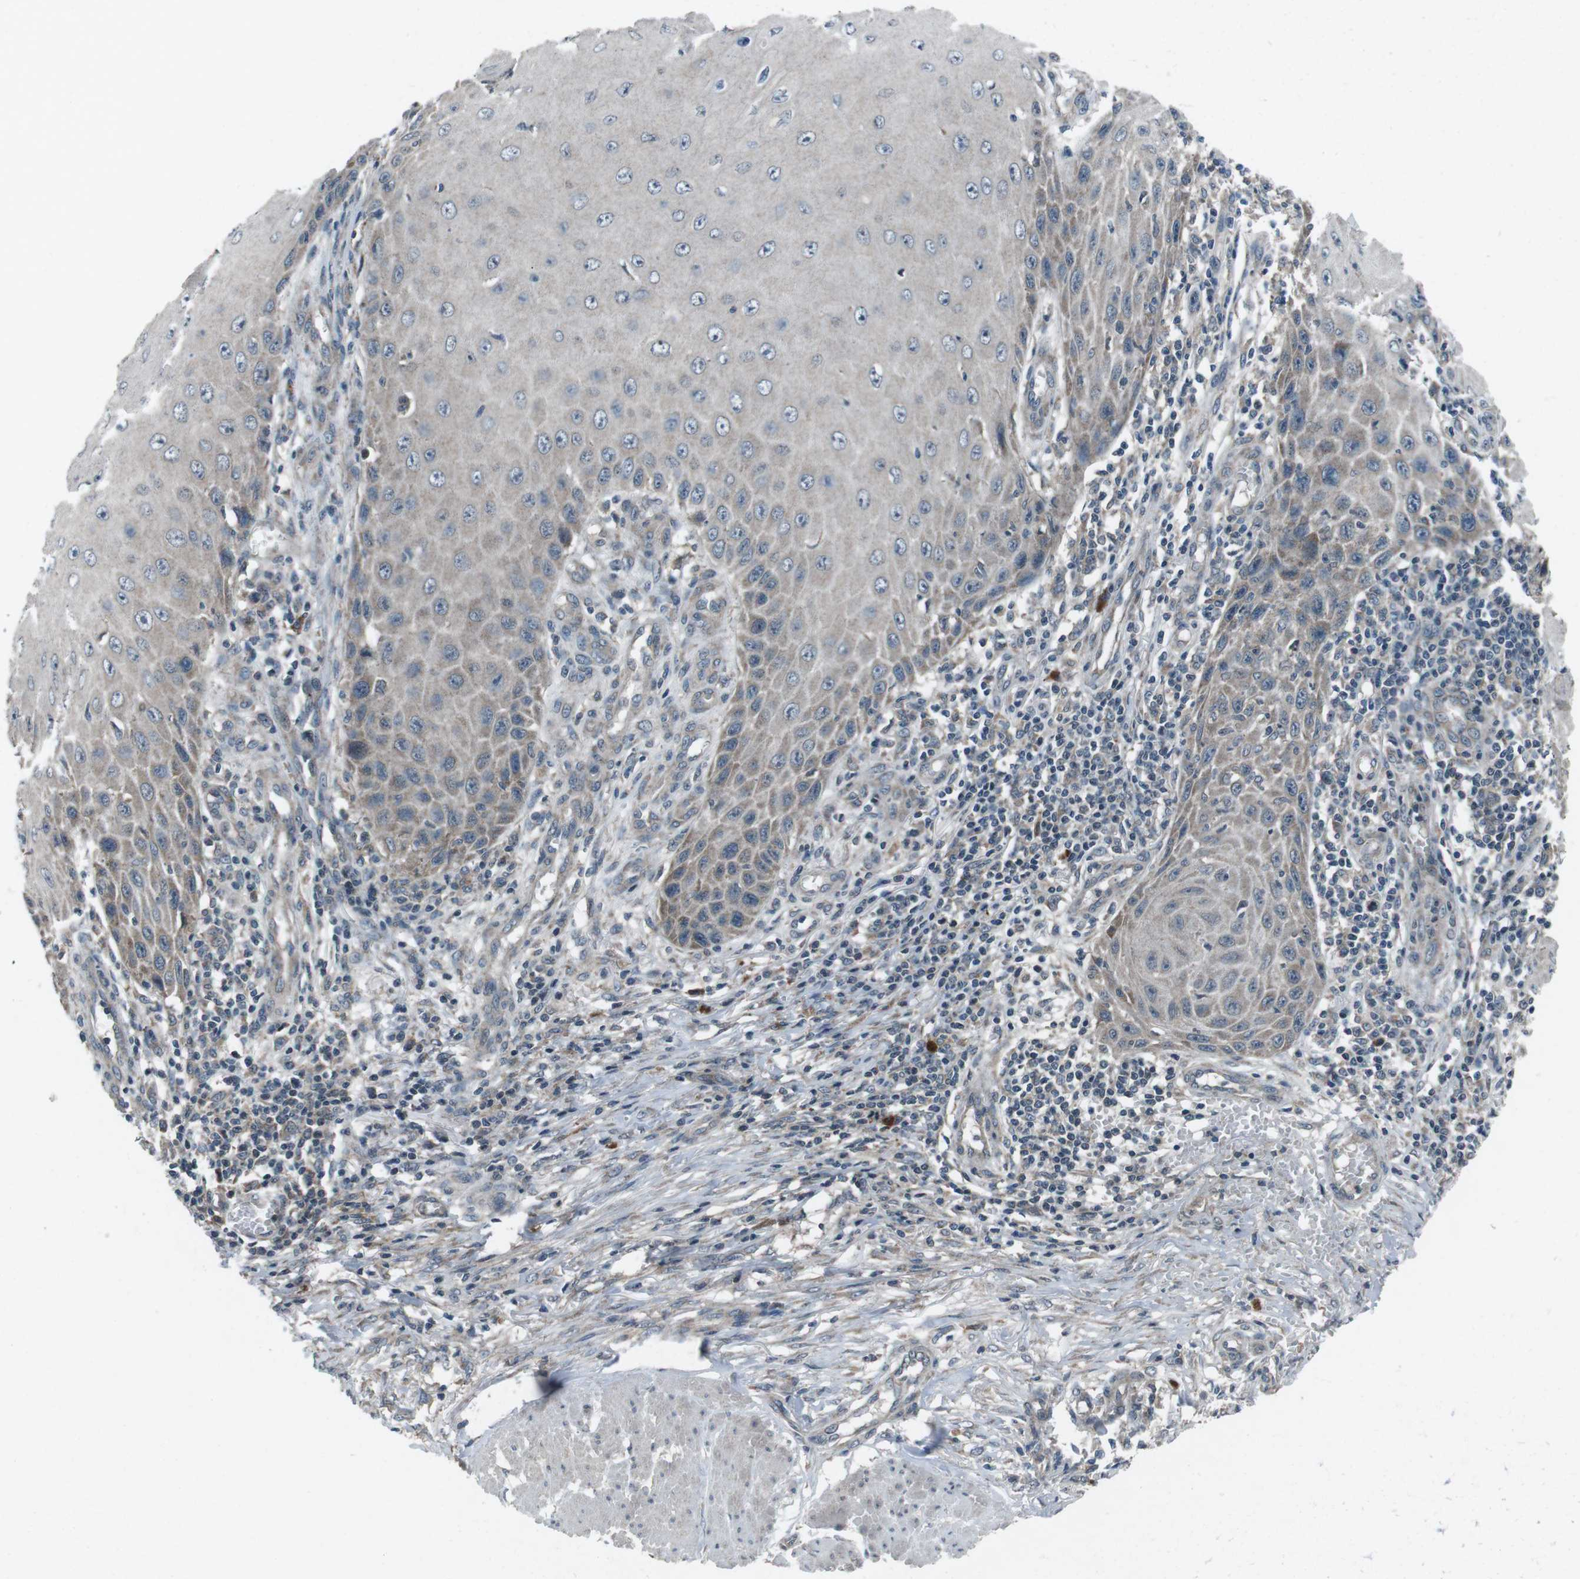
{"staining": {"intensity": "negative", "quantity": "none", "location": "none"}, "tissue": "skin cancer", "cell_type": "Tumor cells", "image_type": "cancer", "snomed": [{"axis": "morphology", "description": "Squamous cell carcinoma, NOS"}, {"axis": "topography", "description": "Skin"}], "caption": "Squamous cell carcinoma (skin) was stained to show a protein in brown. There is no significant expression in tumor cells.", "gene": "CDK16", "patient": {"sex": "female", "age": 73}}